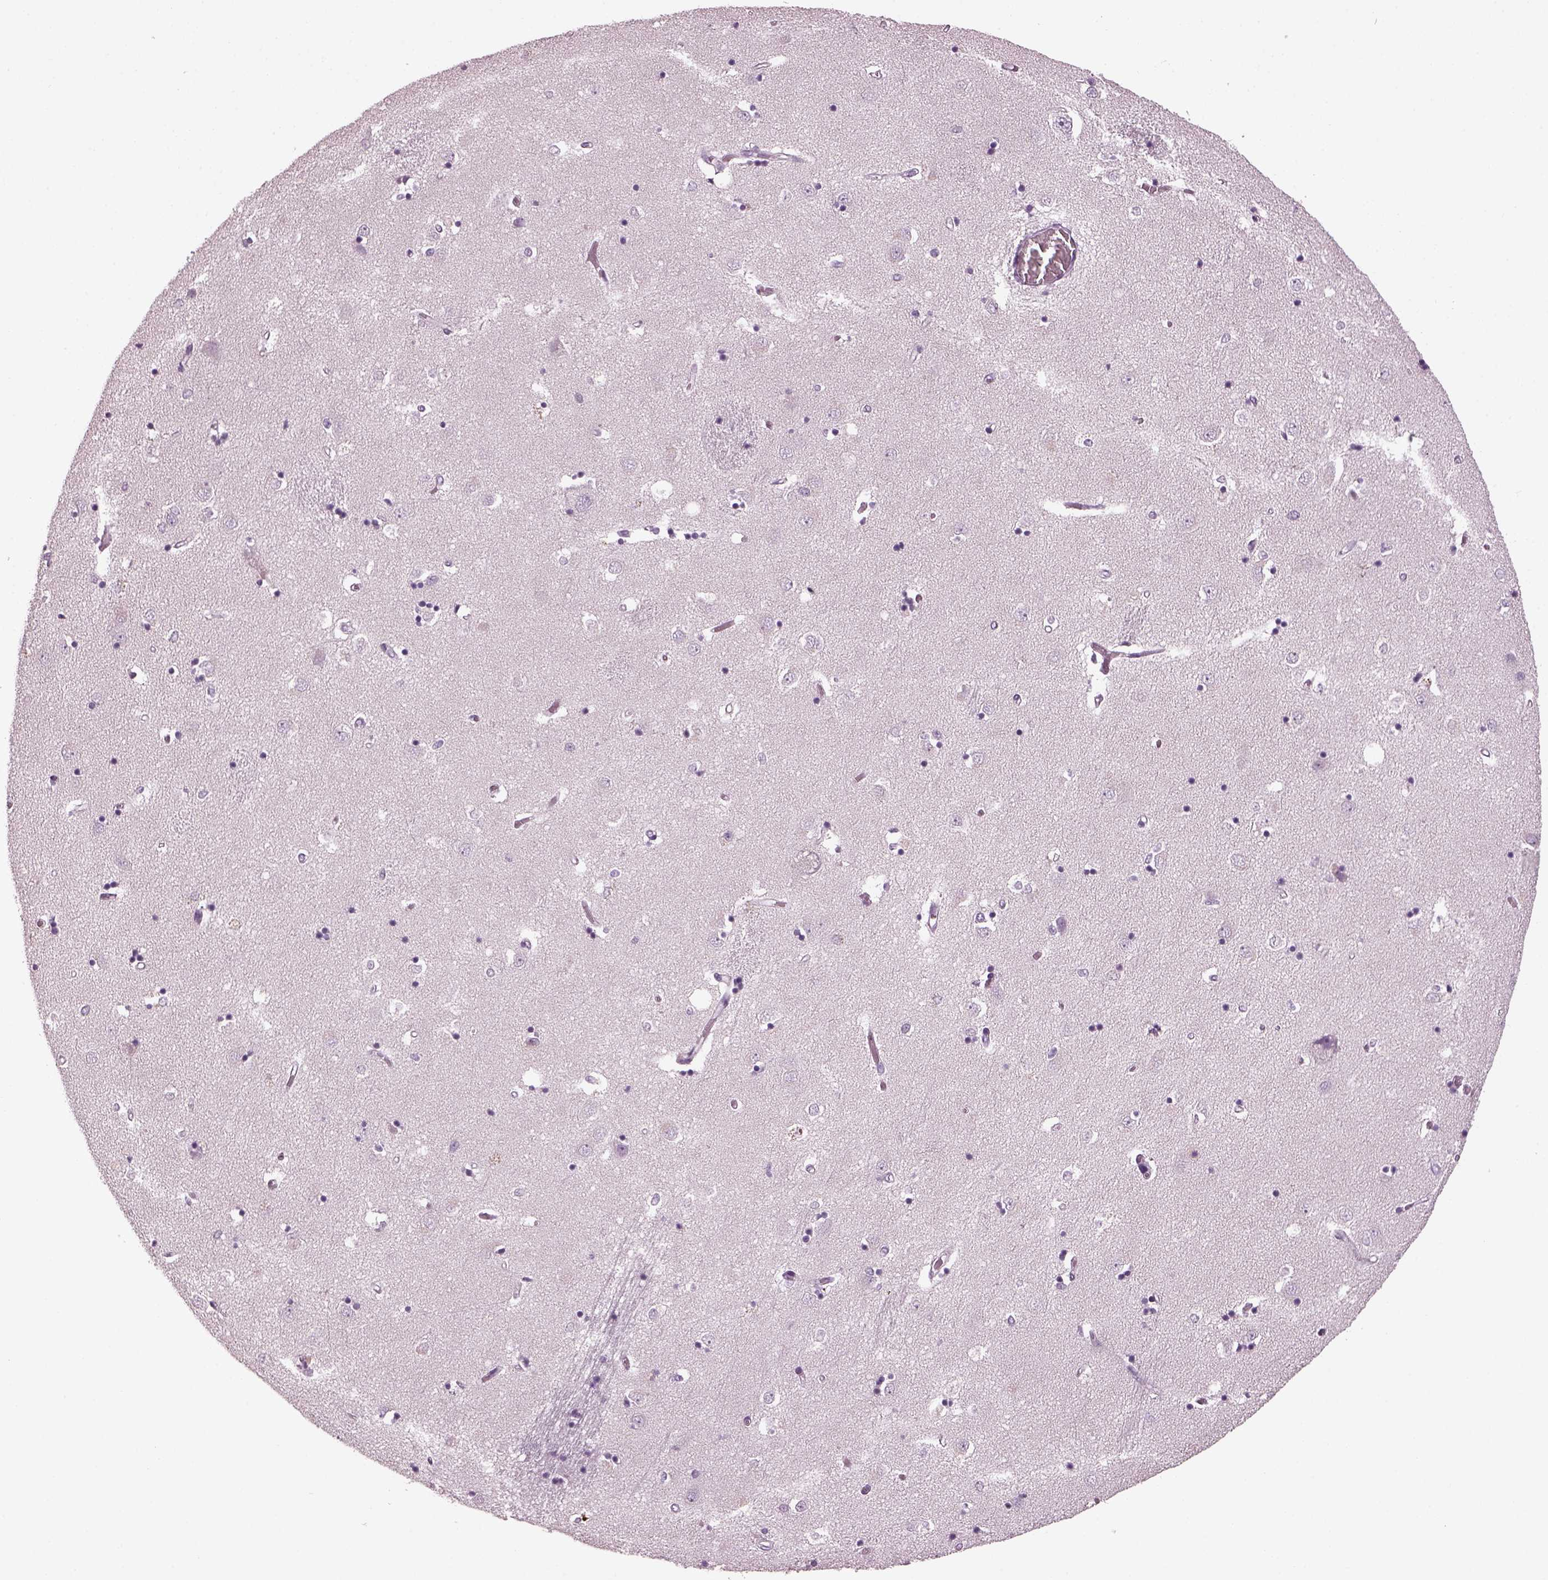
{"staining": {"intensity": "negative", "quantity": "none", "location": "none"}, "tissue": "caudate", "cell_type": "Glial cells", "image_type": "normal", "snomed": [{"axis": "morphology", "description": "Normal tissue, NOS"}, {"axis": "topography", "description": "Lateral ventricle wall"}], "caption": "DAB (3,3'-diaminobenzidine) immunohistochemical staining of benign caudate reveals no significant staining in glial cells.", "gene": "PDC", "patient": {"sex": "male", "age": 54}}